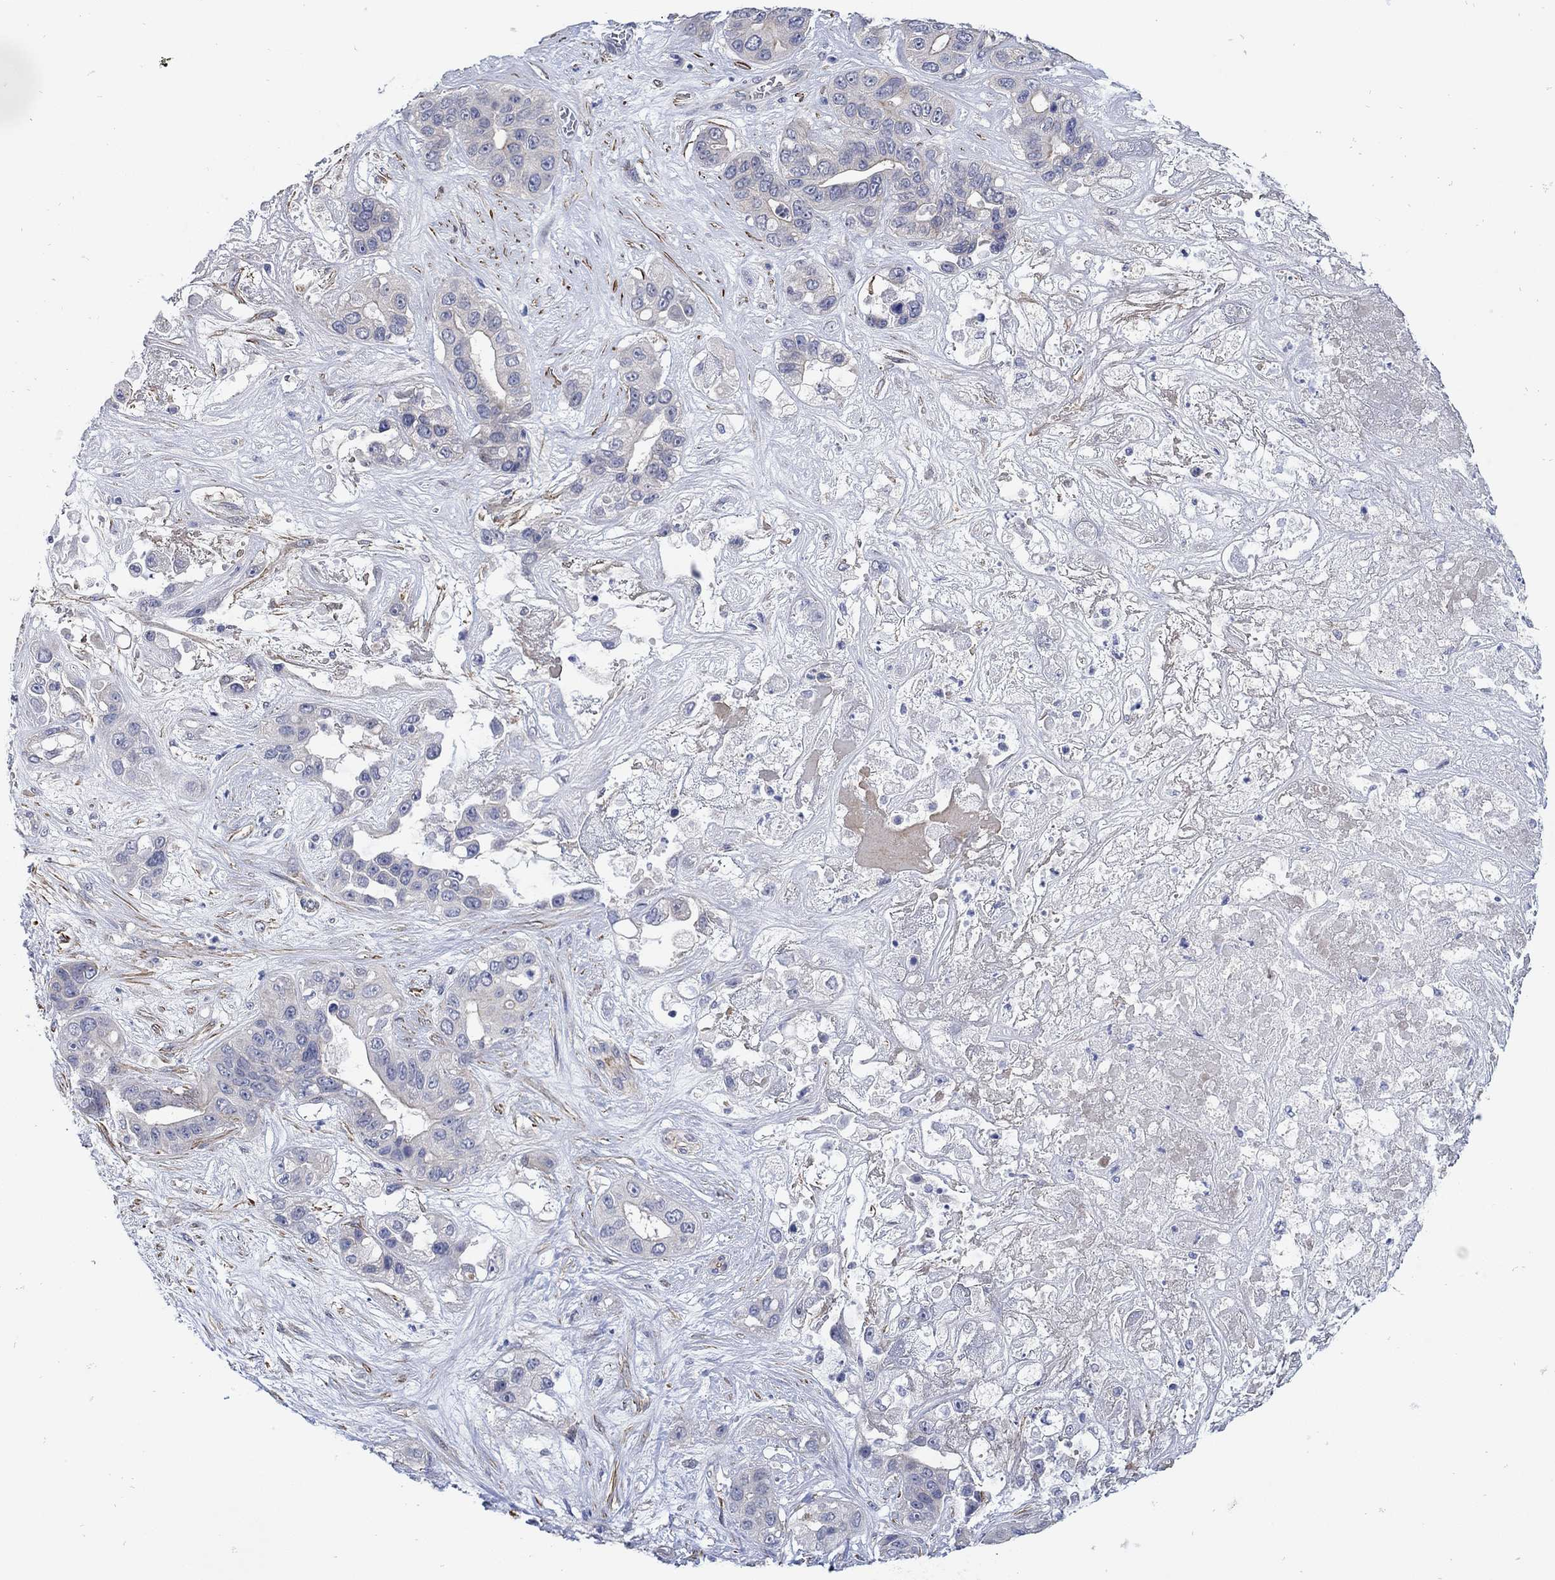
{"staining": {"intensity": "negative", "quantity": "none", "location": "none"}, "tissue": "liver cancer", "cell_type": "Tumor cells", "image_type": "cancer", "snomed": [{"axis": "morphology", "description": "Cholangiocarcinoma"}, {"axis": "topography", "description": "Liver"}], "caption": "A photomicrograph of human liver cholangiocarcinoma is negative for staining in tumor cells.", "gene": "SCN7A", "patient": {"sex": "female", "age": 52}}